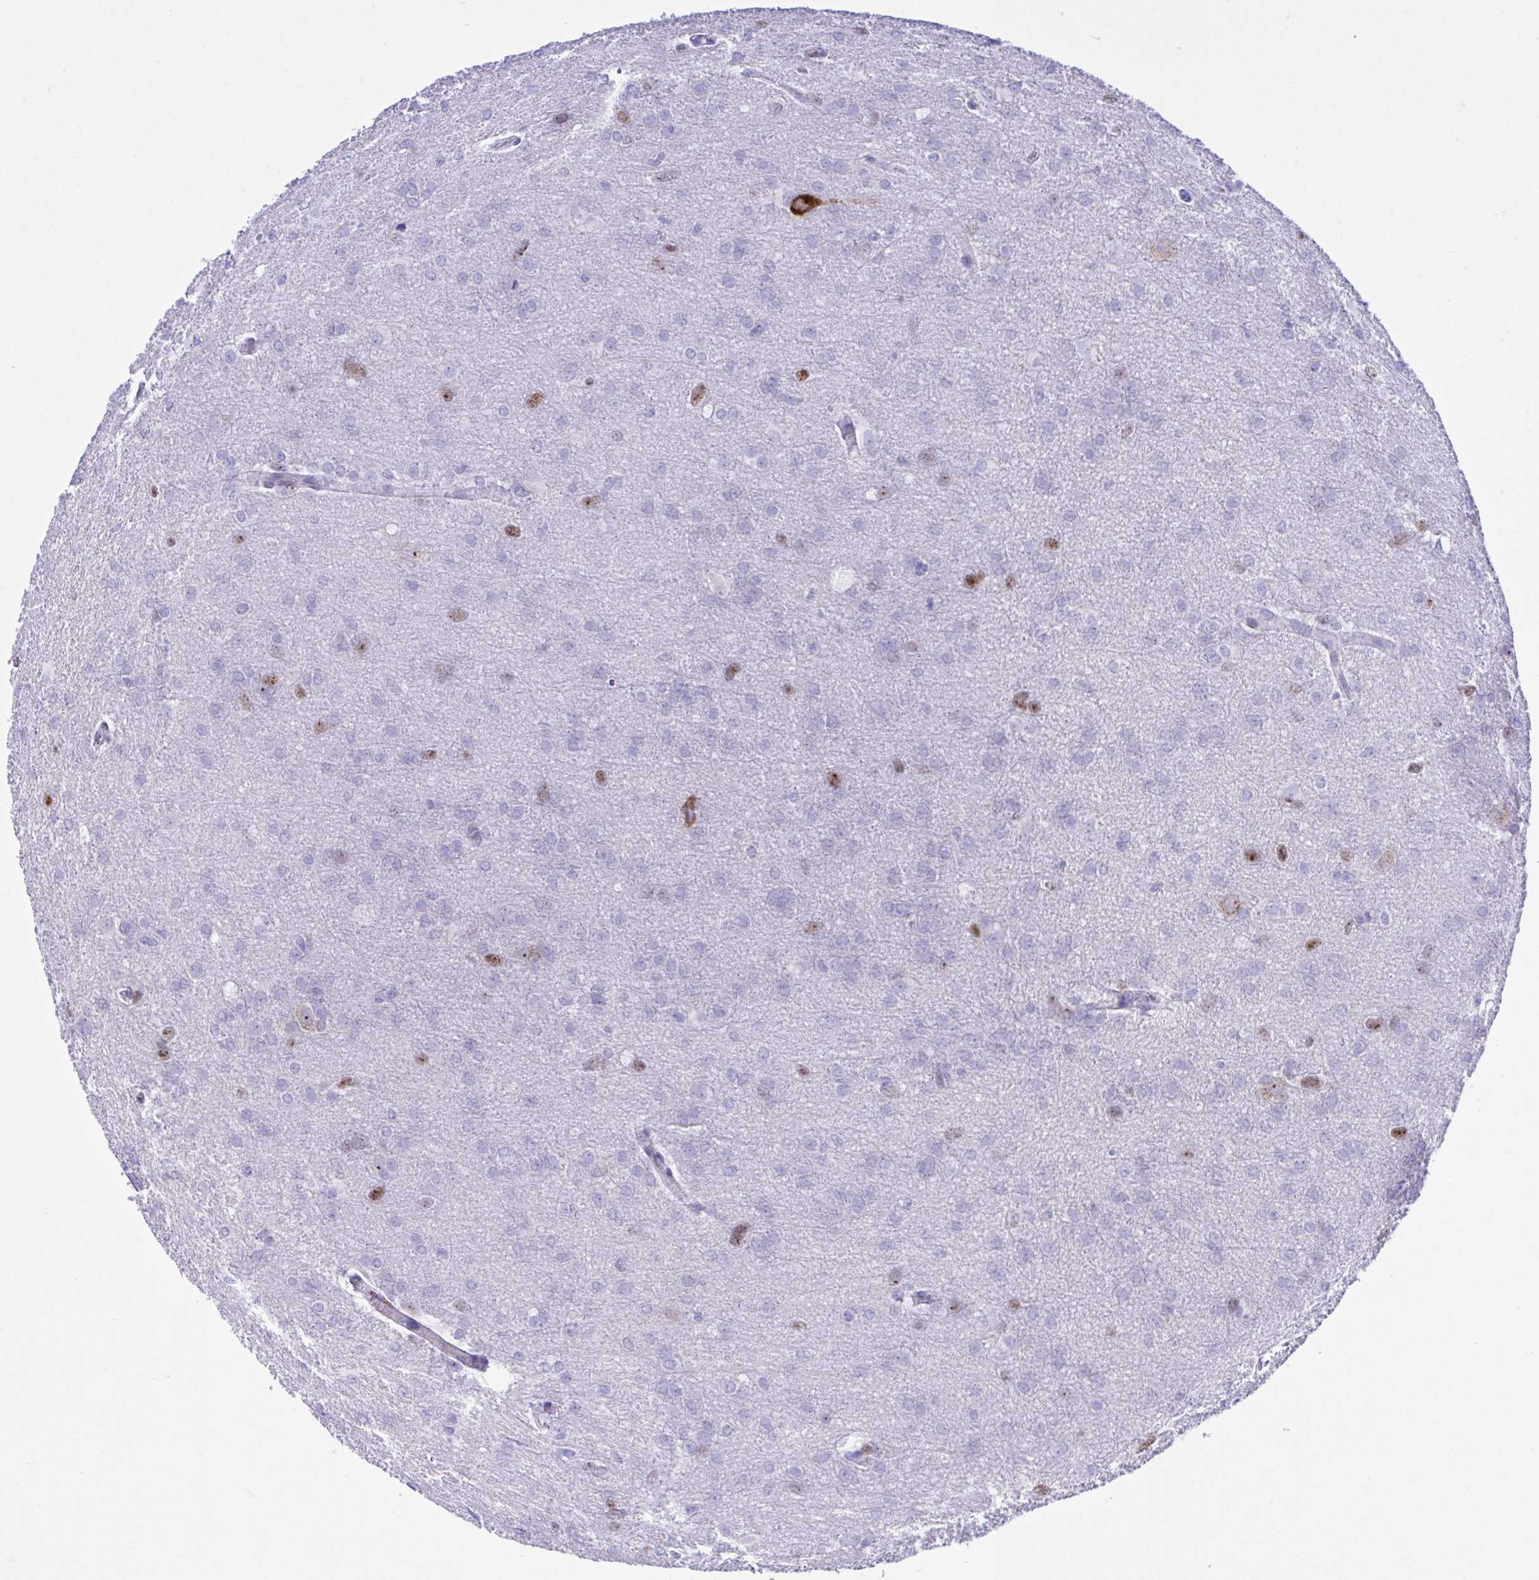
{"staining": {"intensity": "negative", "quantity": "none", "location": "none"}, "tissue": "glioma", "cell_type": "Tumor cells", "image_type": "cancer", "snomed": [{"axis": "morphology", "description": "Glioma, malignant, High grade"}, {"axis": "topography", "description": "Brain"}], "caption": "Tumor cells show no significant expression in malignant glioma (high-grade).", "gene": "BEX5", "patient": {"sex": "male", "age": 53}}